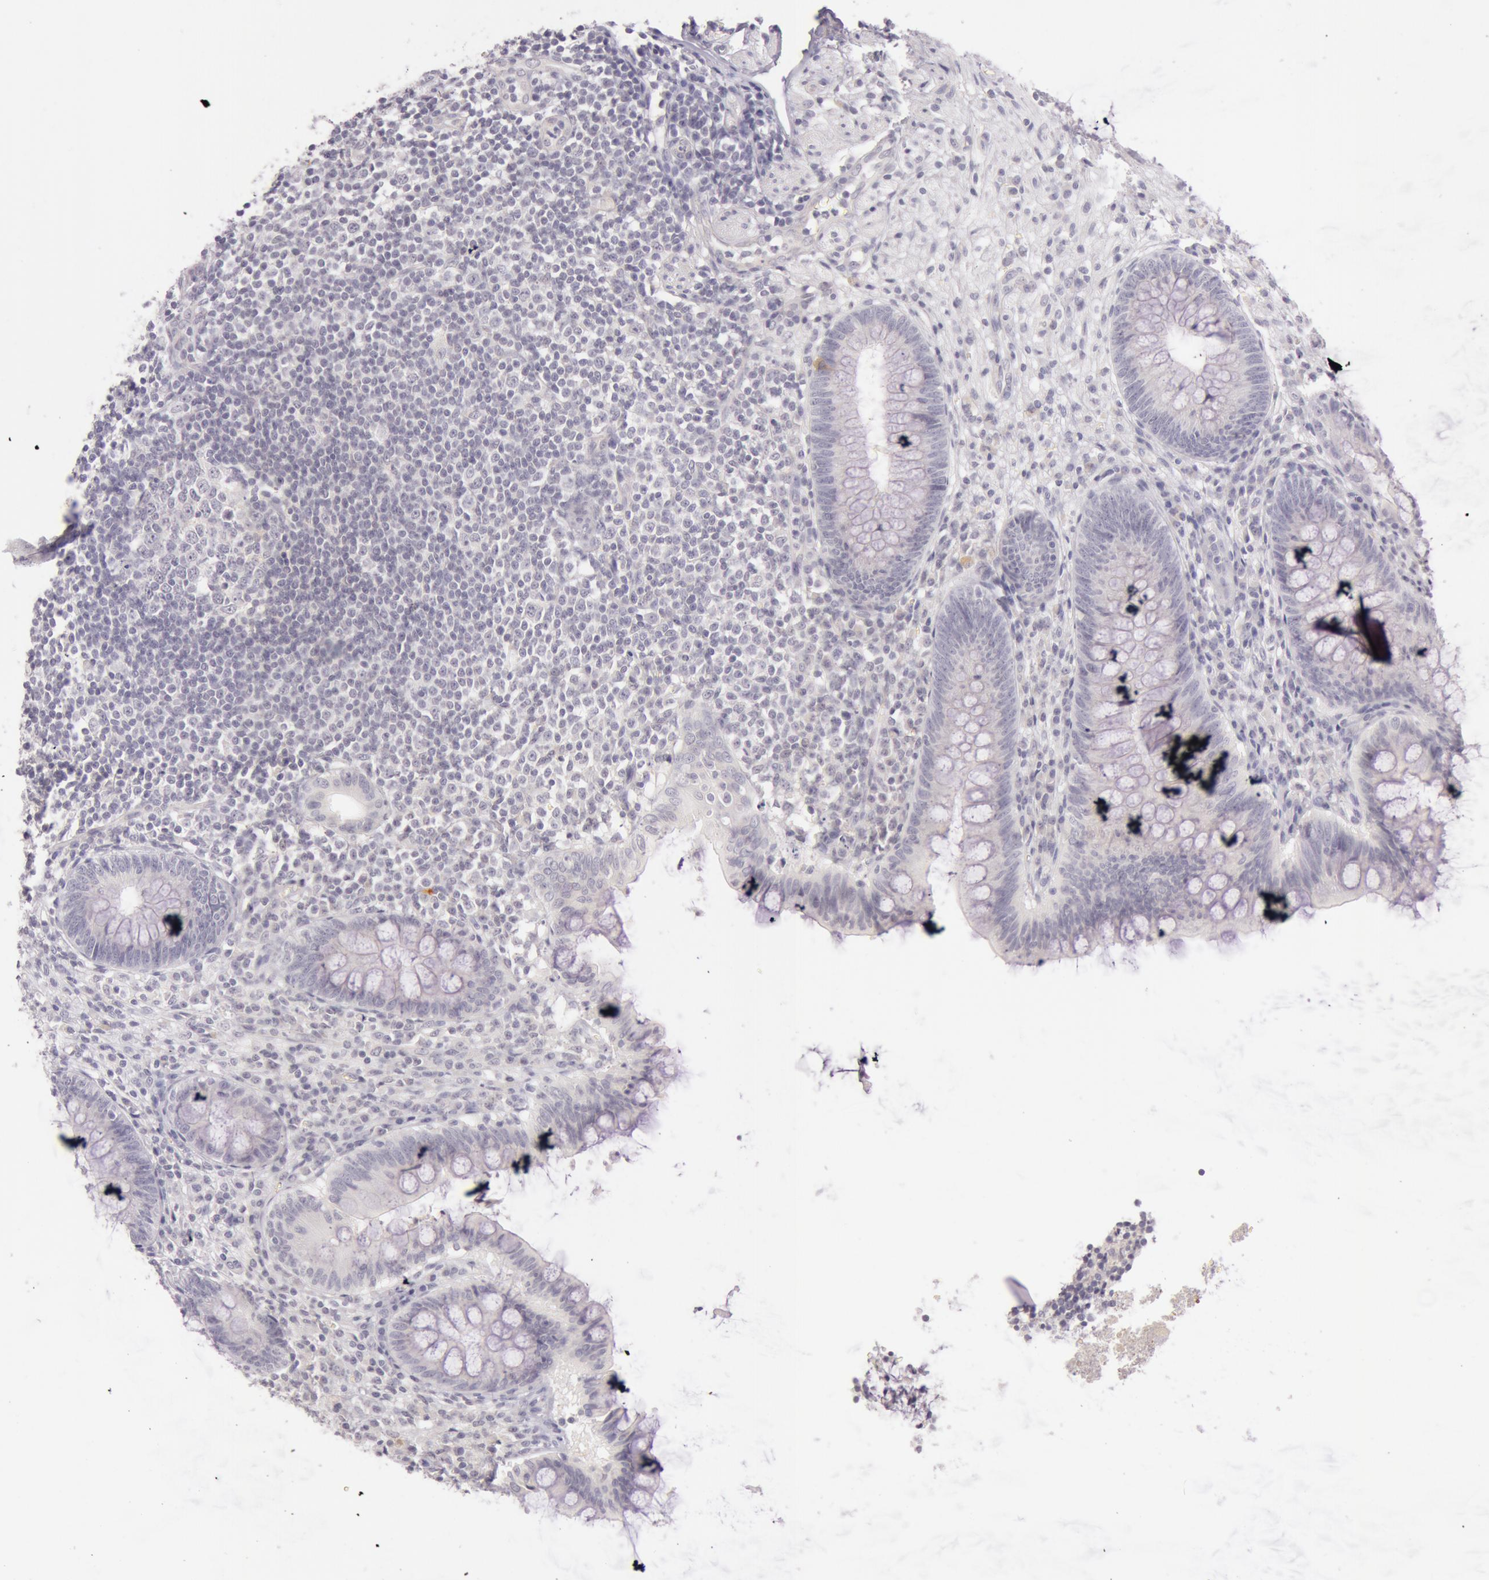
{"staining": {"intensity": "negative", "quantity": "none", "location": "none"}, "tissue": "appendix", "cell_type": "Glandular cells", "image_type": "normal", "snomed": [{"axis": "morphology", "description": "Normal tissue, NOS"}, {"axis": "topography", "description": "Appendix"}], "caption": "Immunohistochemistry of normal appendix reveals no expression in glandular cells. (DAB (3,3'-diaminobenzidine) IHC, high magnification).", "gene": "RBMY1A1", "patient": {"sex": "female", "age": 66}}